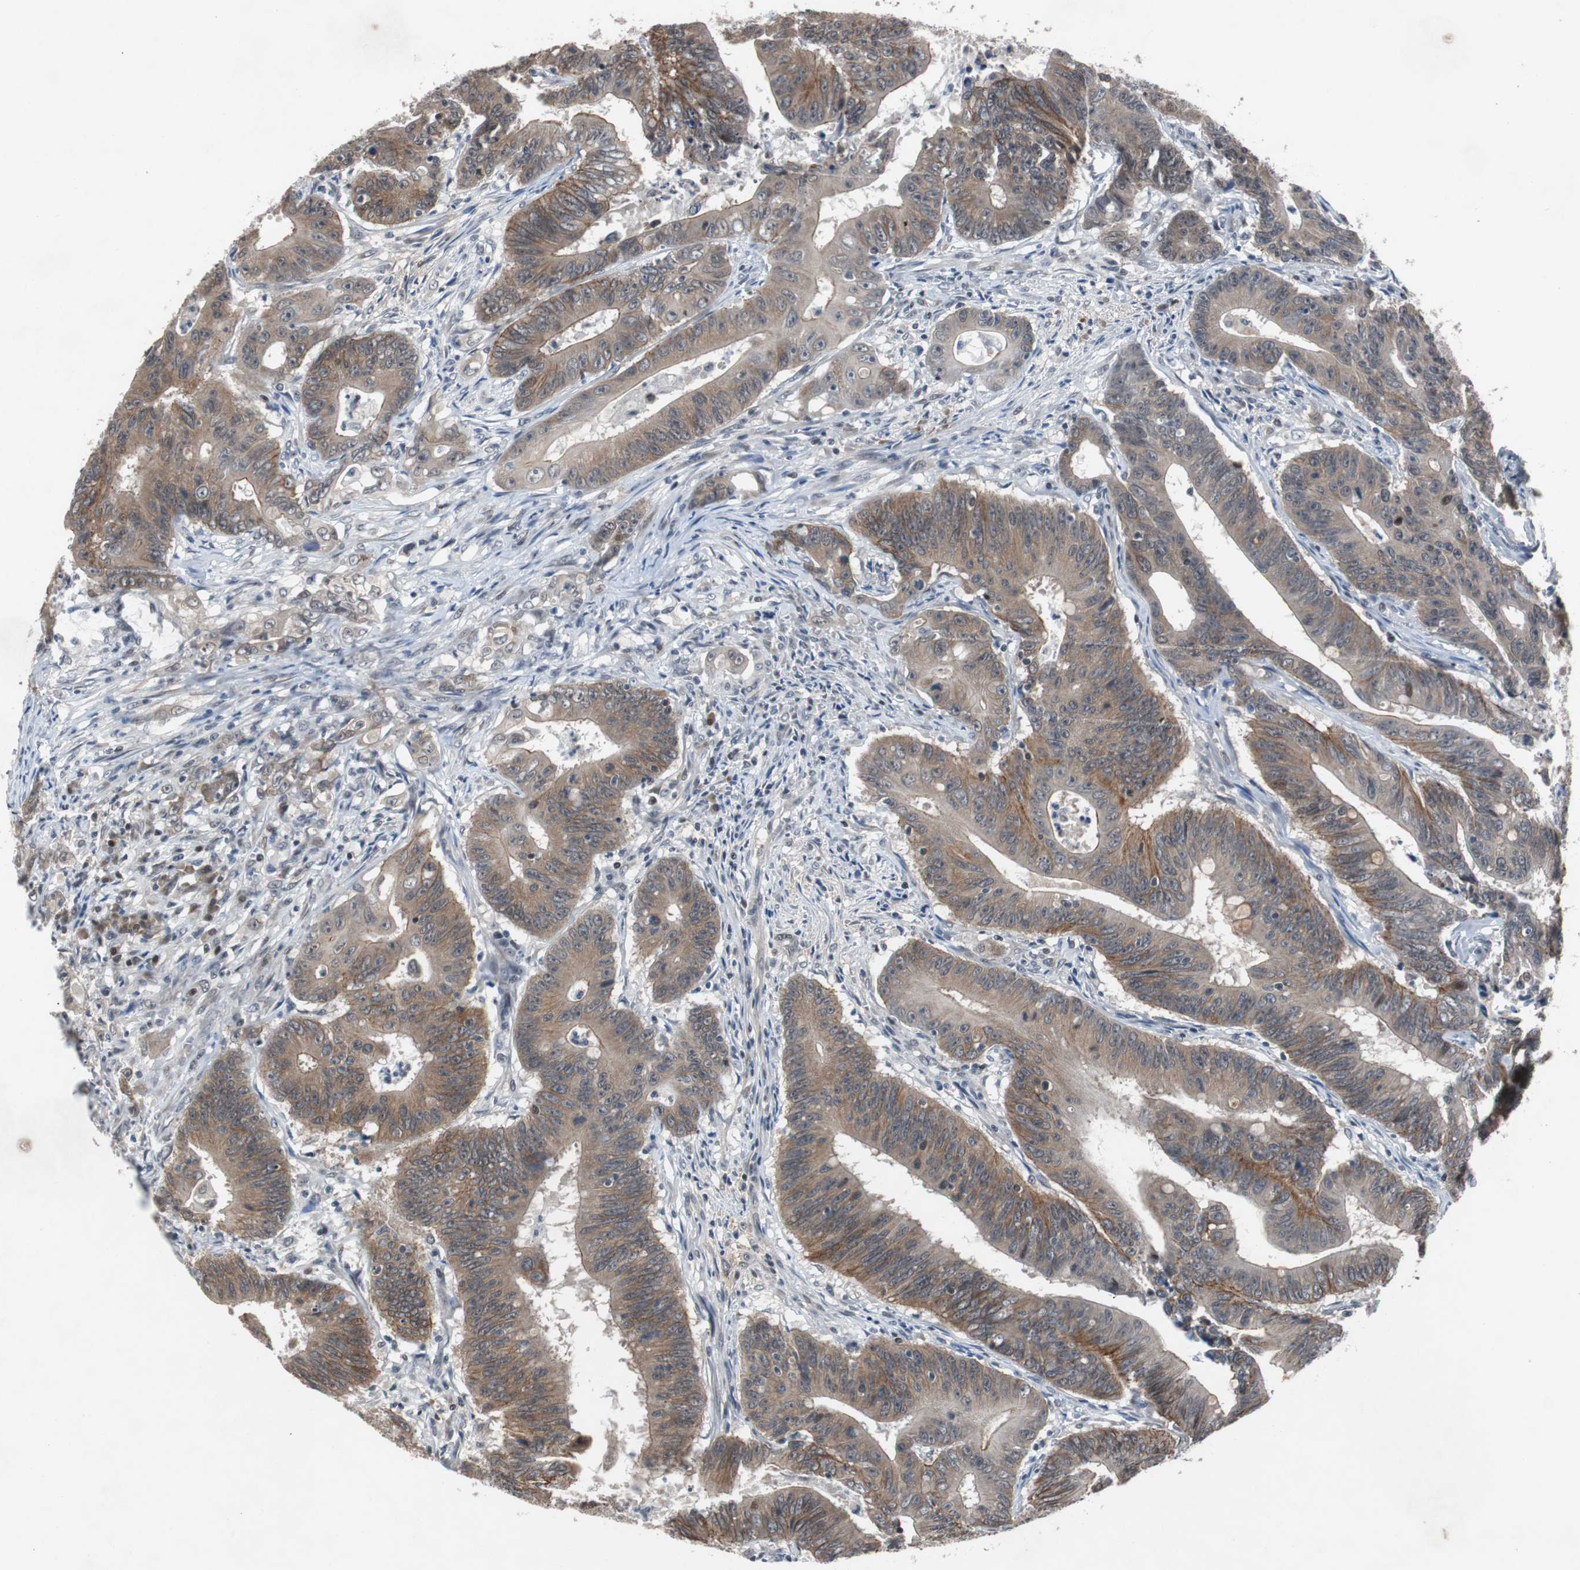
{"staining": {"intensity": "moderate", "quantity": ">75%", "location": "cytoplasmic/membranous"}, "tissue": "colorectal cancer", "cell_type": "Tumor cells", "image_type": "cancer", "snomed": [{"axis": "morphology", "description": "Adenocarcinoma, NOS"}, {"axis": "topography", "description": "Colon"}], "caption": "A histopathology image showing moderate cytoplasmic/membranous positivity in about >75% of tumor cells in colorectal cancer (adenocarcinoma), as visualized by brown immunohistochemical staining.", "gene": "TP63", "patient": {"sex": "male", "age": 45}}